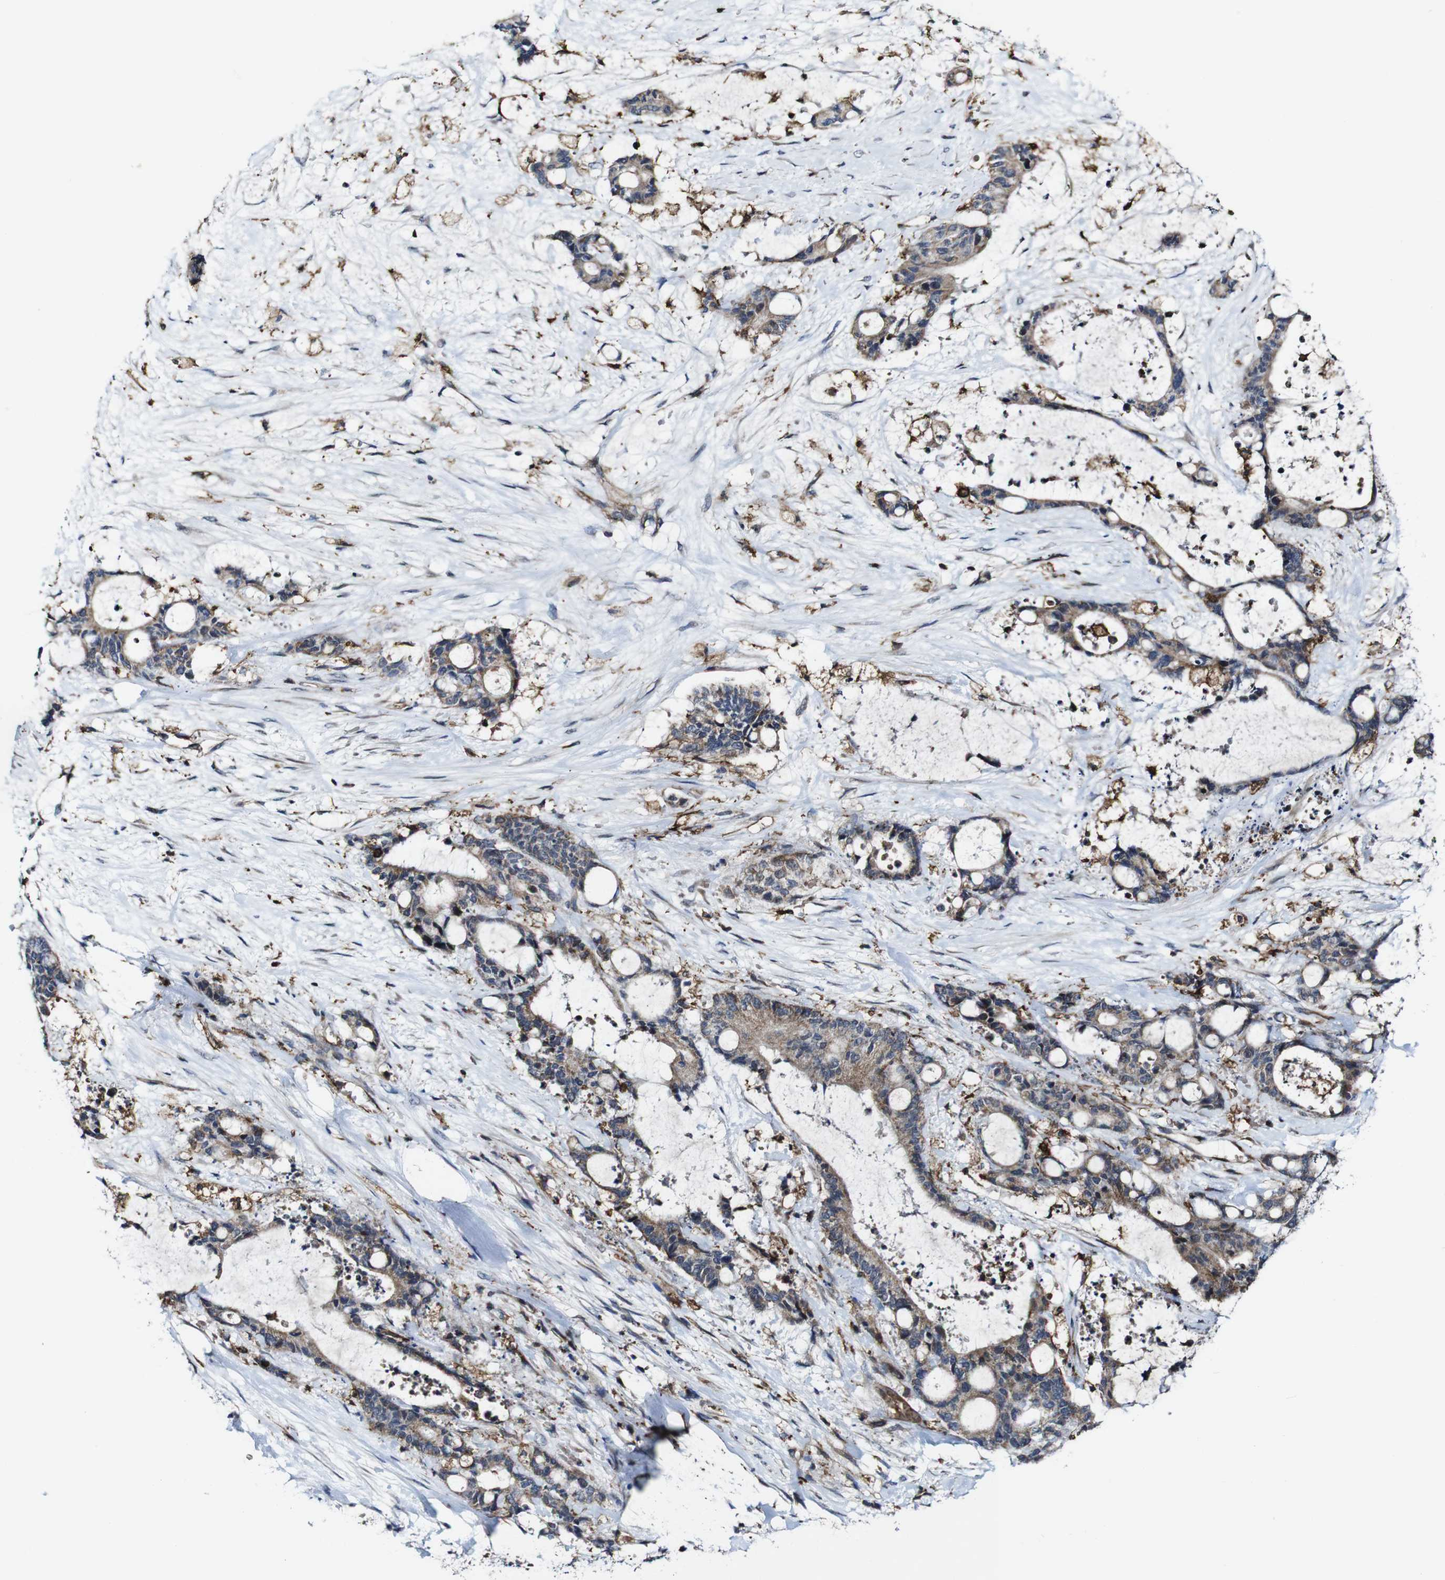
{"staining": {"intensity": "weak", "quantity": ">75%", "location": "cytoplasmic/membranous"}, "tissue": "liver cancer", "cell_type": "Tumor cells", "image_type": "cancer", "snomed": [{"axis": "morphology", "description": "Normal tissue, NOS"}, {"axis": "morphology", "description": "Cholangiocarcinoma"}, {"axis": "topography", "description": "Liver"}, {"axis": "topography", "description": "Peripheral nerve tissue"}], "caption": "The micrograph exhibits a brown stain indicating the presence of a protein in the cytoplasmic/membranous of tumor cells in liver cholangiocarcinoma. The staining was performed using DAB (3,3'-diaminobenzidine), with brown indicating positive protein expression. Nuclei are stained blue with hematoxylin.", "gene": "JAK2", "patient": {"sex": "female", "age": 73}}